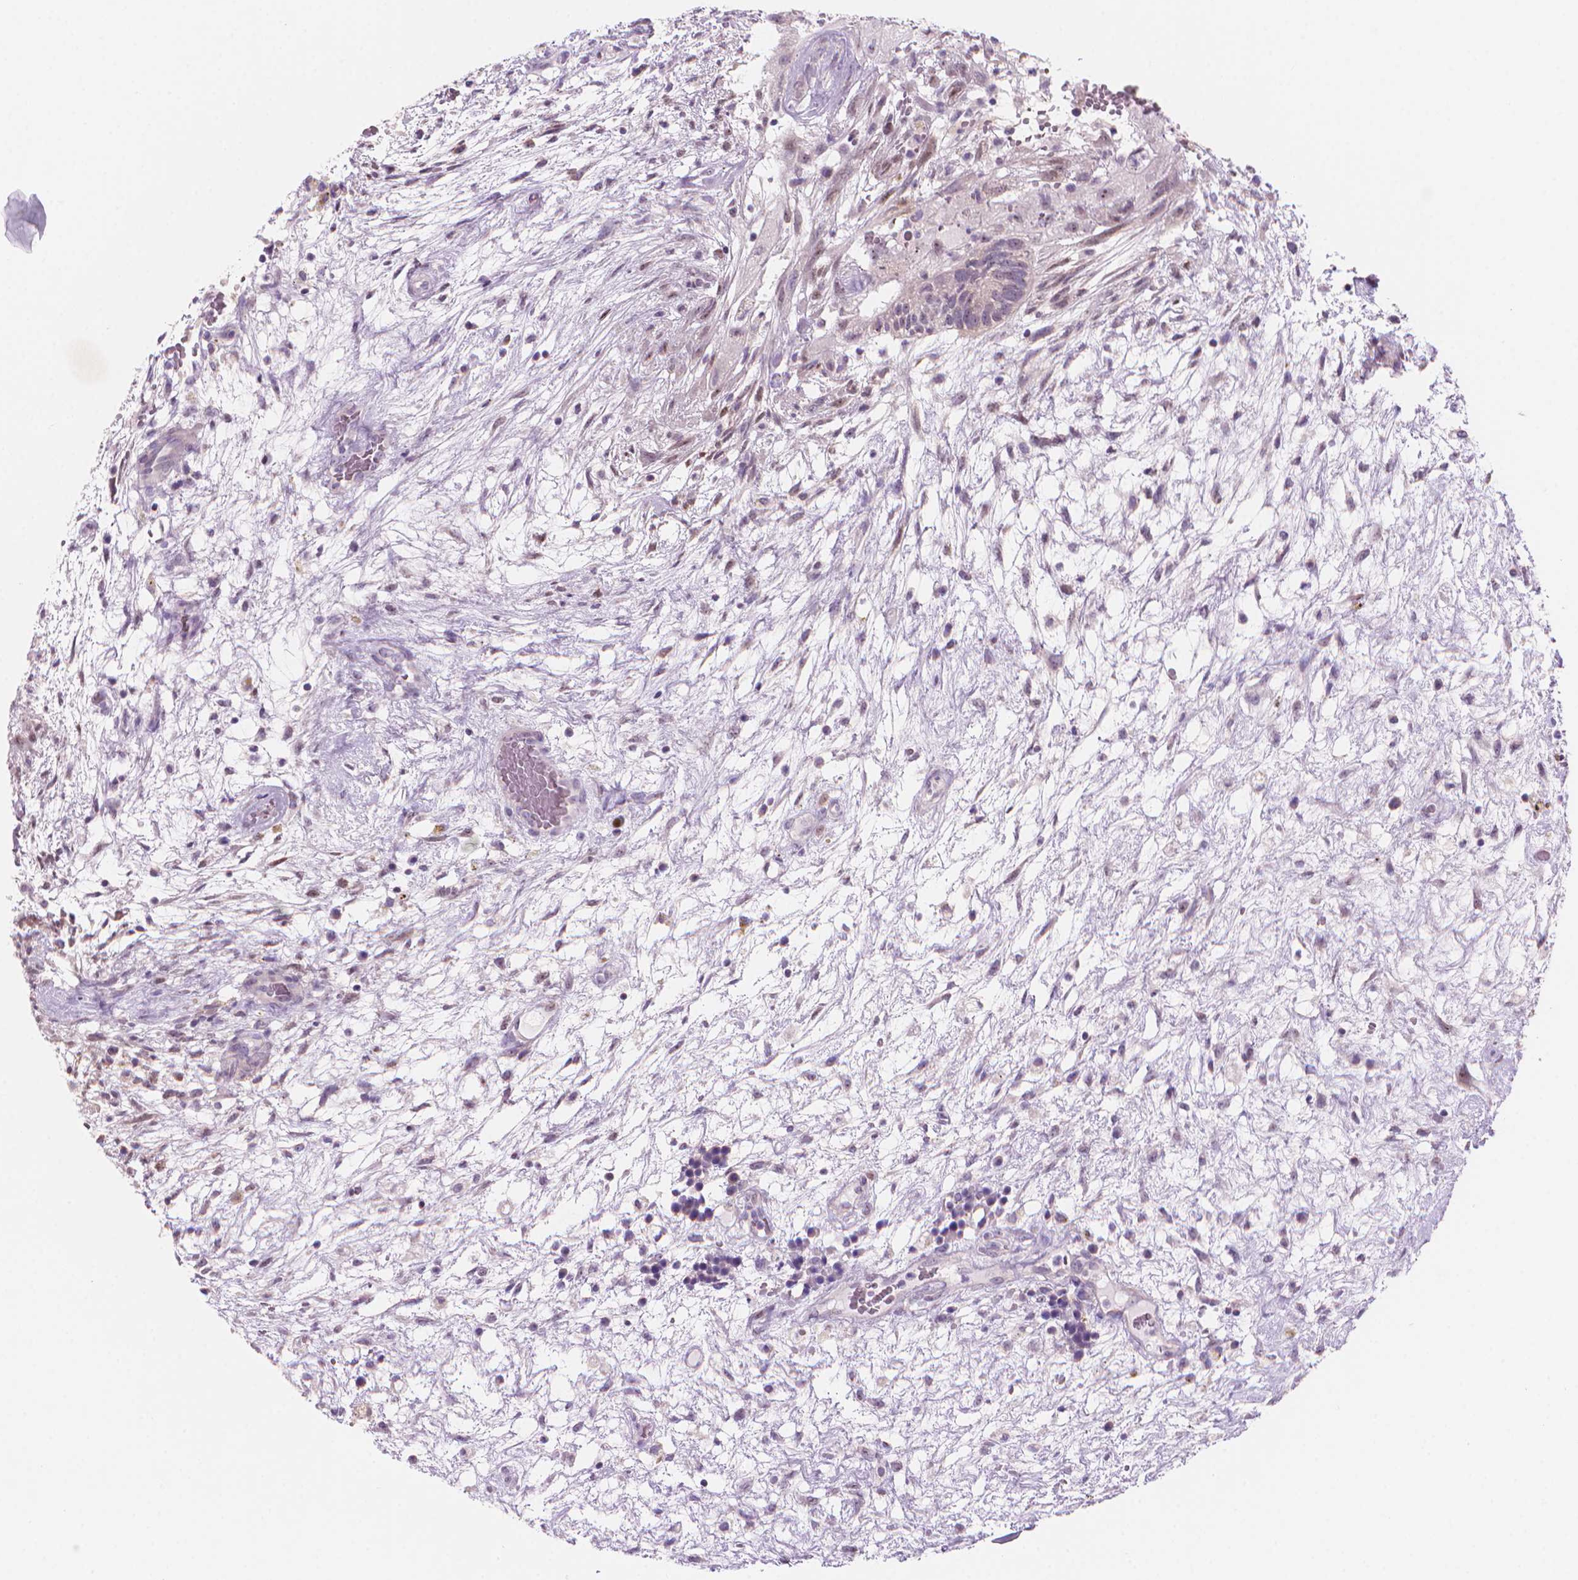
{"staining": {"intensity": "negative", "quantity": "none", "location": "none"}, "tissue": "testis cancer", "cell_type": "Tumor cells", "image_type": "cancer", "snomed": [{"axis": "morphology", "description": "Normal tissue, NOS"}, {"axis": "morphology", "description": "Carcinoma, Embryonal, NOS"}, {"axis": "topography", "description": "Testis"}], "caption": "The photomicrograph demonstrates no significant positivity in tumor cells of embryonal carcinoma (testis).", "gene": "ENSG00000187186", "patient": {"sex": "male", "age": 32}}